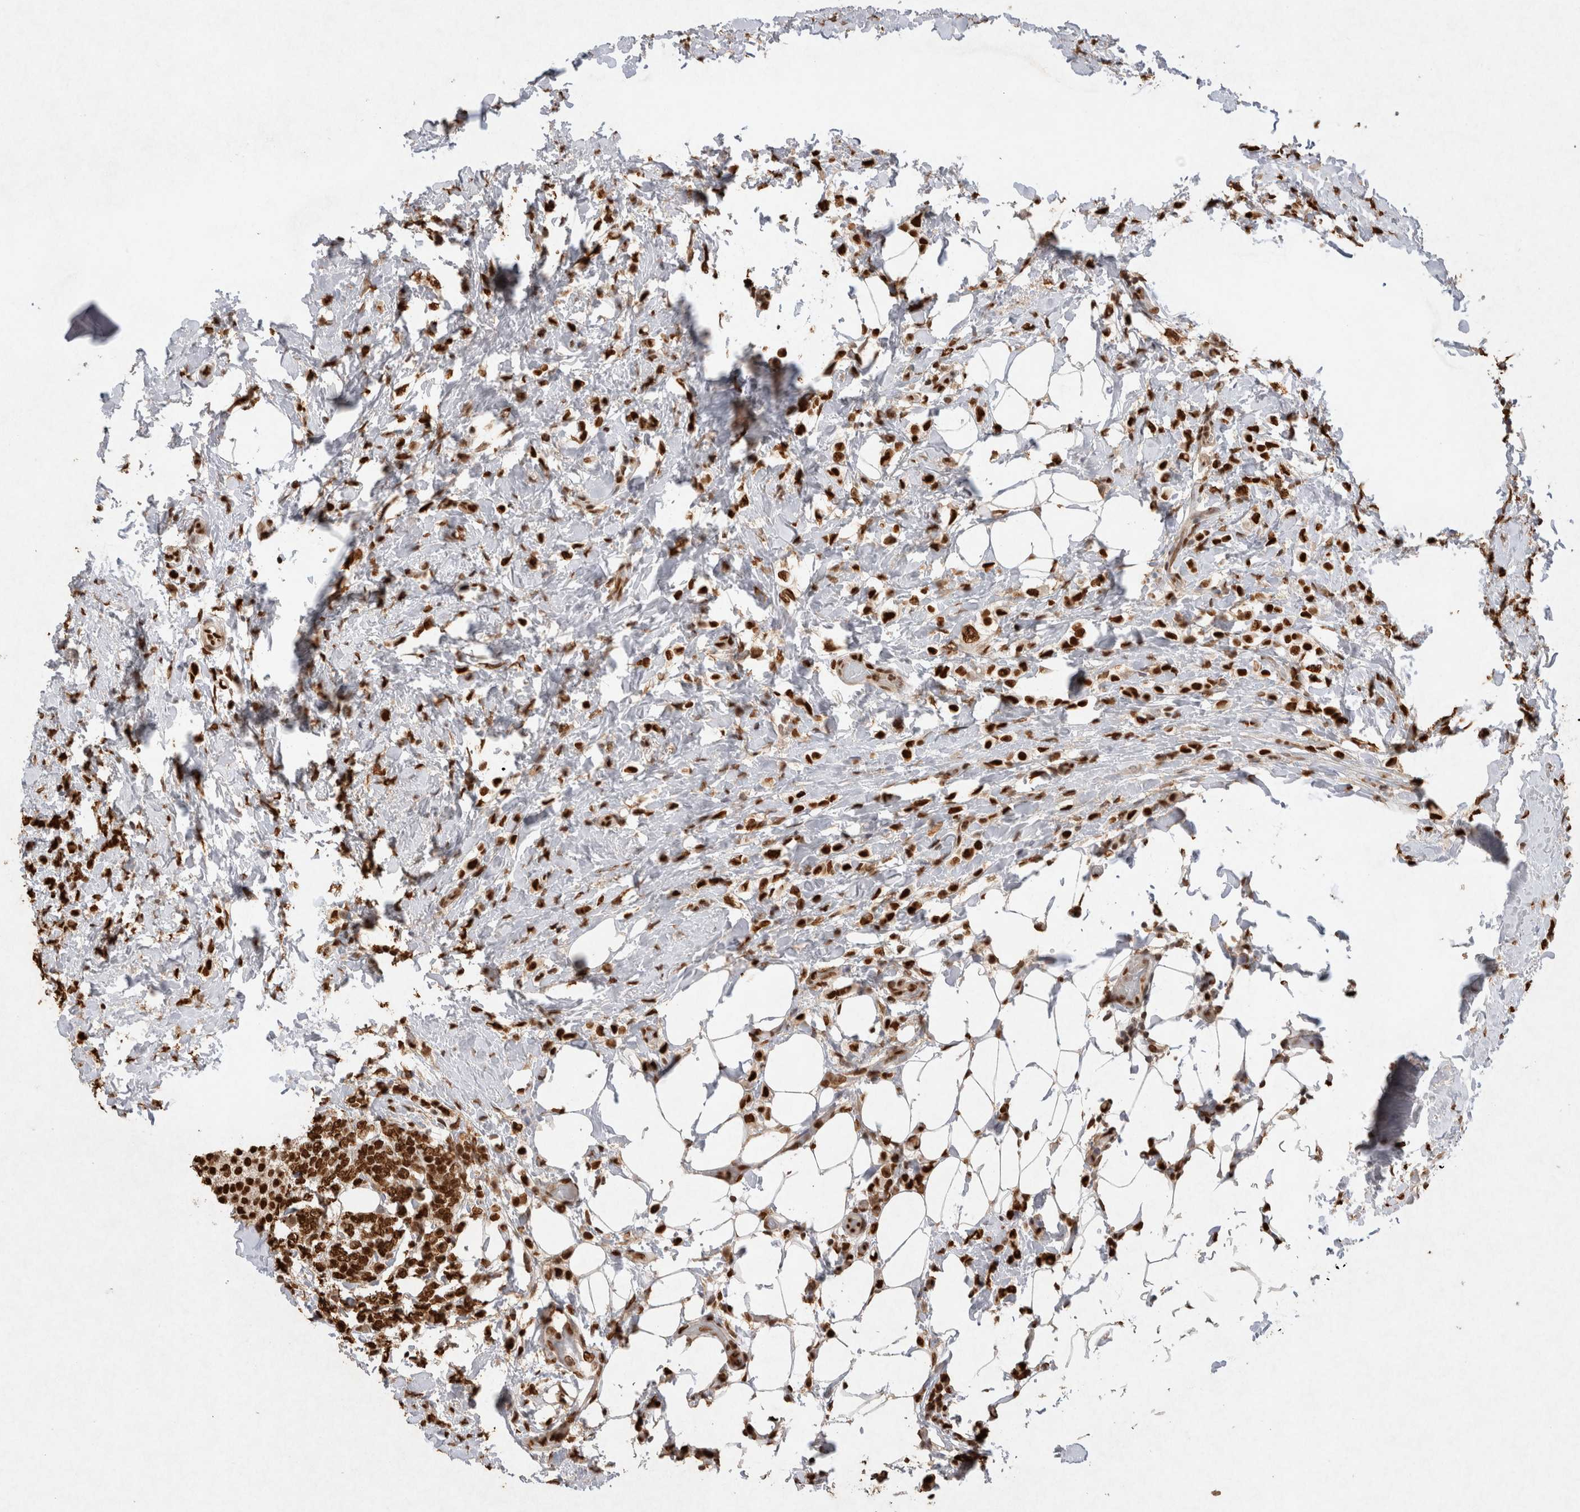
{"staining": {"intensity": "strong", "quantity": ">75%", "location": "nuclear"}, "tissue": "breast cancer", "cell_type": "Tumor cells", "image_type": "cancer", "snomed": [{"axis": "morphology", "description": "Lobular carcinoma"}, {"axis": "topography", "description": "Breast"}], "caption": "The histopathology image exhibits immunohistochemical staining of lobular carcinoma (breast). There is strong nuclear staining is present in about >75% of tumor cells. The staining is performed using DAB brown chromogen to label protein expression. The nuclei are counter-stained blue using hematoxylin.", "gene": "HDGF", "patient": {"sex": "female", "age": 50}}